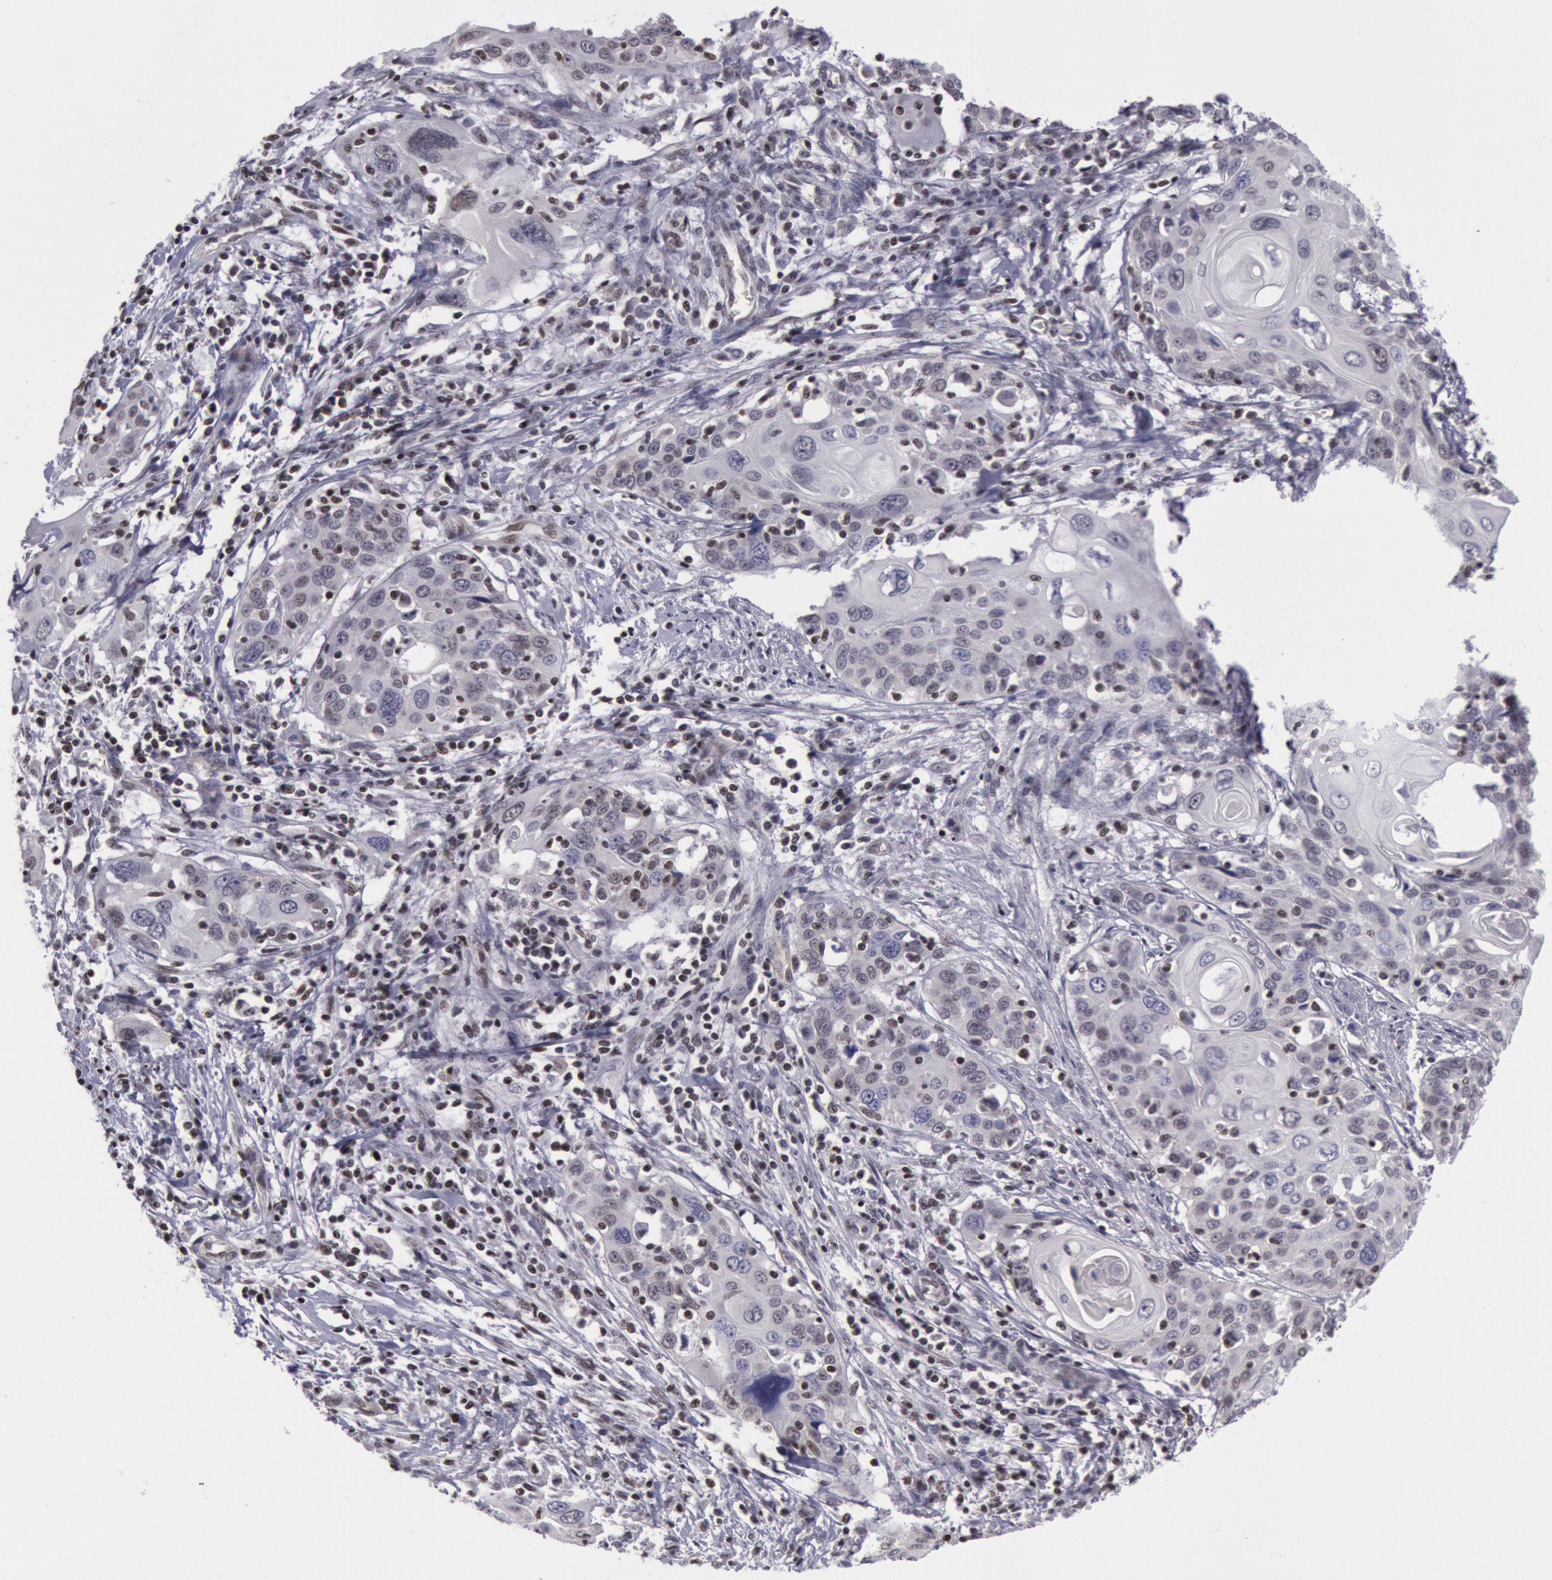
{"staining": {"intensity": "weak", "quantity": "25%-75%", "location": "nuclear"}, "tissue": "cervical cancer", "cell_type": "Tumor cells", "image_type": "cancer", "snomed": [{"axis": "morphology", "description": "Squamous cell carcinoma, NOS"}, {"axis": "topography", "description": "Cervix"}], "caption": "Immunohistochemical staining of human cervical cancer (squamous cell carcinoma) exhibits low levels of weak nuclear protein positivity in approximately 25%-75% of tumor cells. The staining is performed using DAB (3,3'-diaminobenzidine) brown chromogen to label protein expression. The nuclei are counter-stained blue using hematoxylin.", "gene": "NKAP", "patient": {"sex": "female", "age": 54}}